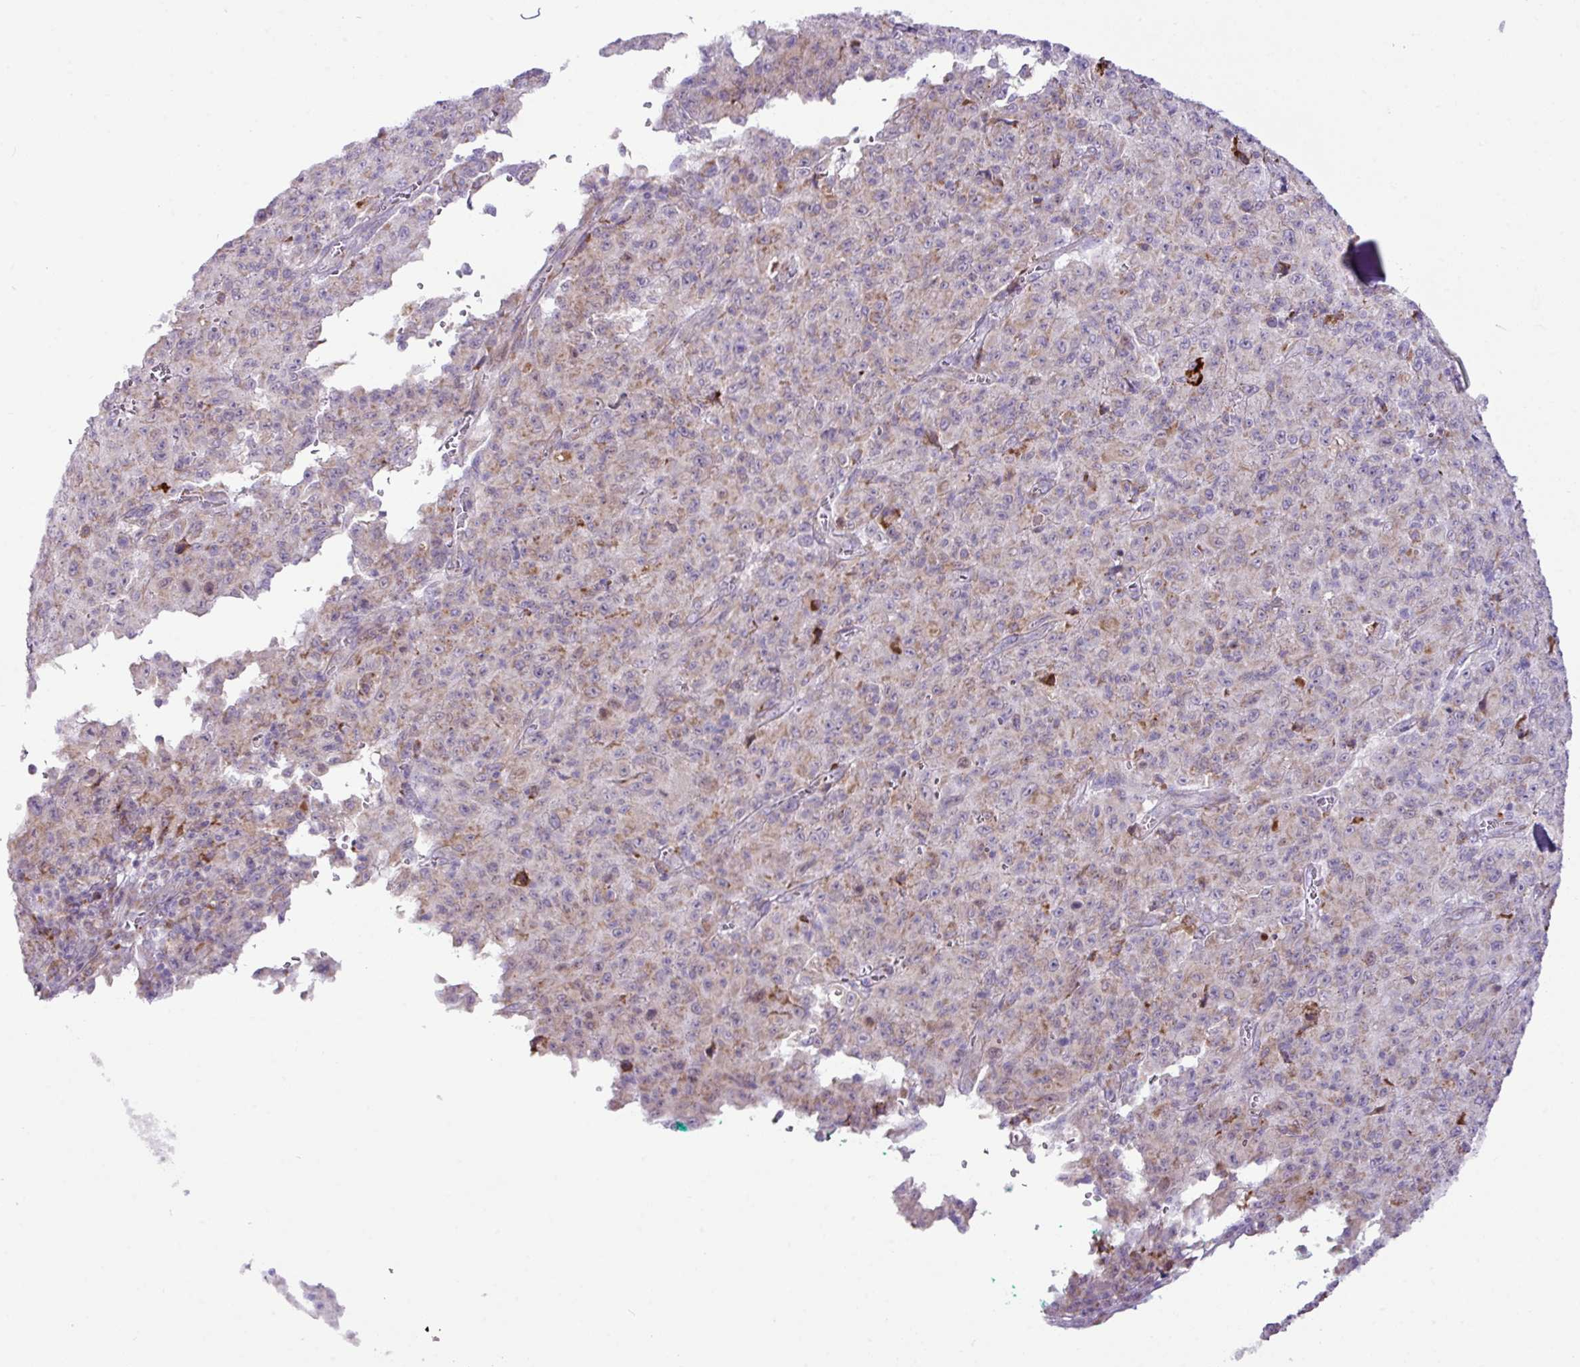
{"staining": {"intensity": "negative", "quantity": "none", "location": "none"}, "tissue": "melanoma", "cell_type": "Tumor cells", "image_type": "cancer", "snomed": [{"axis": "morphology", "description": "Malignant melanoma, NOS"}, {"axis": "topography", "description": "Skin"}], "caption": "Tumor cells are negative for protein expression in human malignant melanoma.", "gene": "RGS21", "patient": {"sex": "male", "age": 46}}